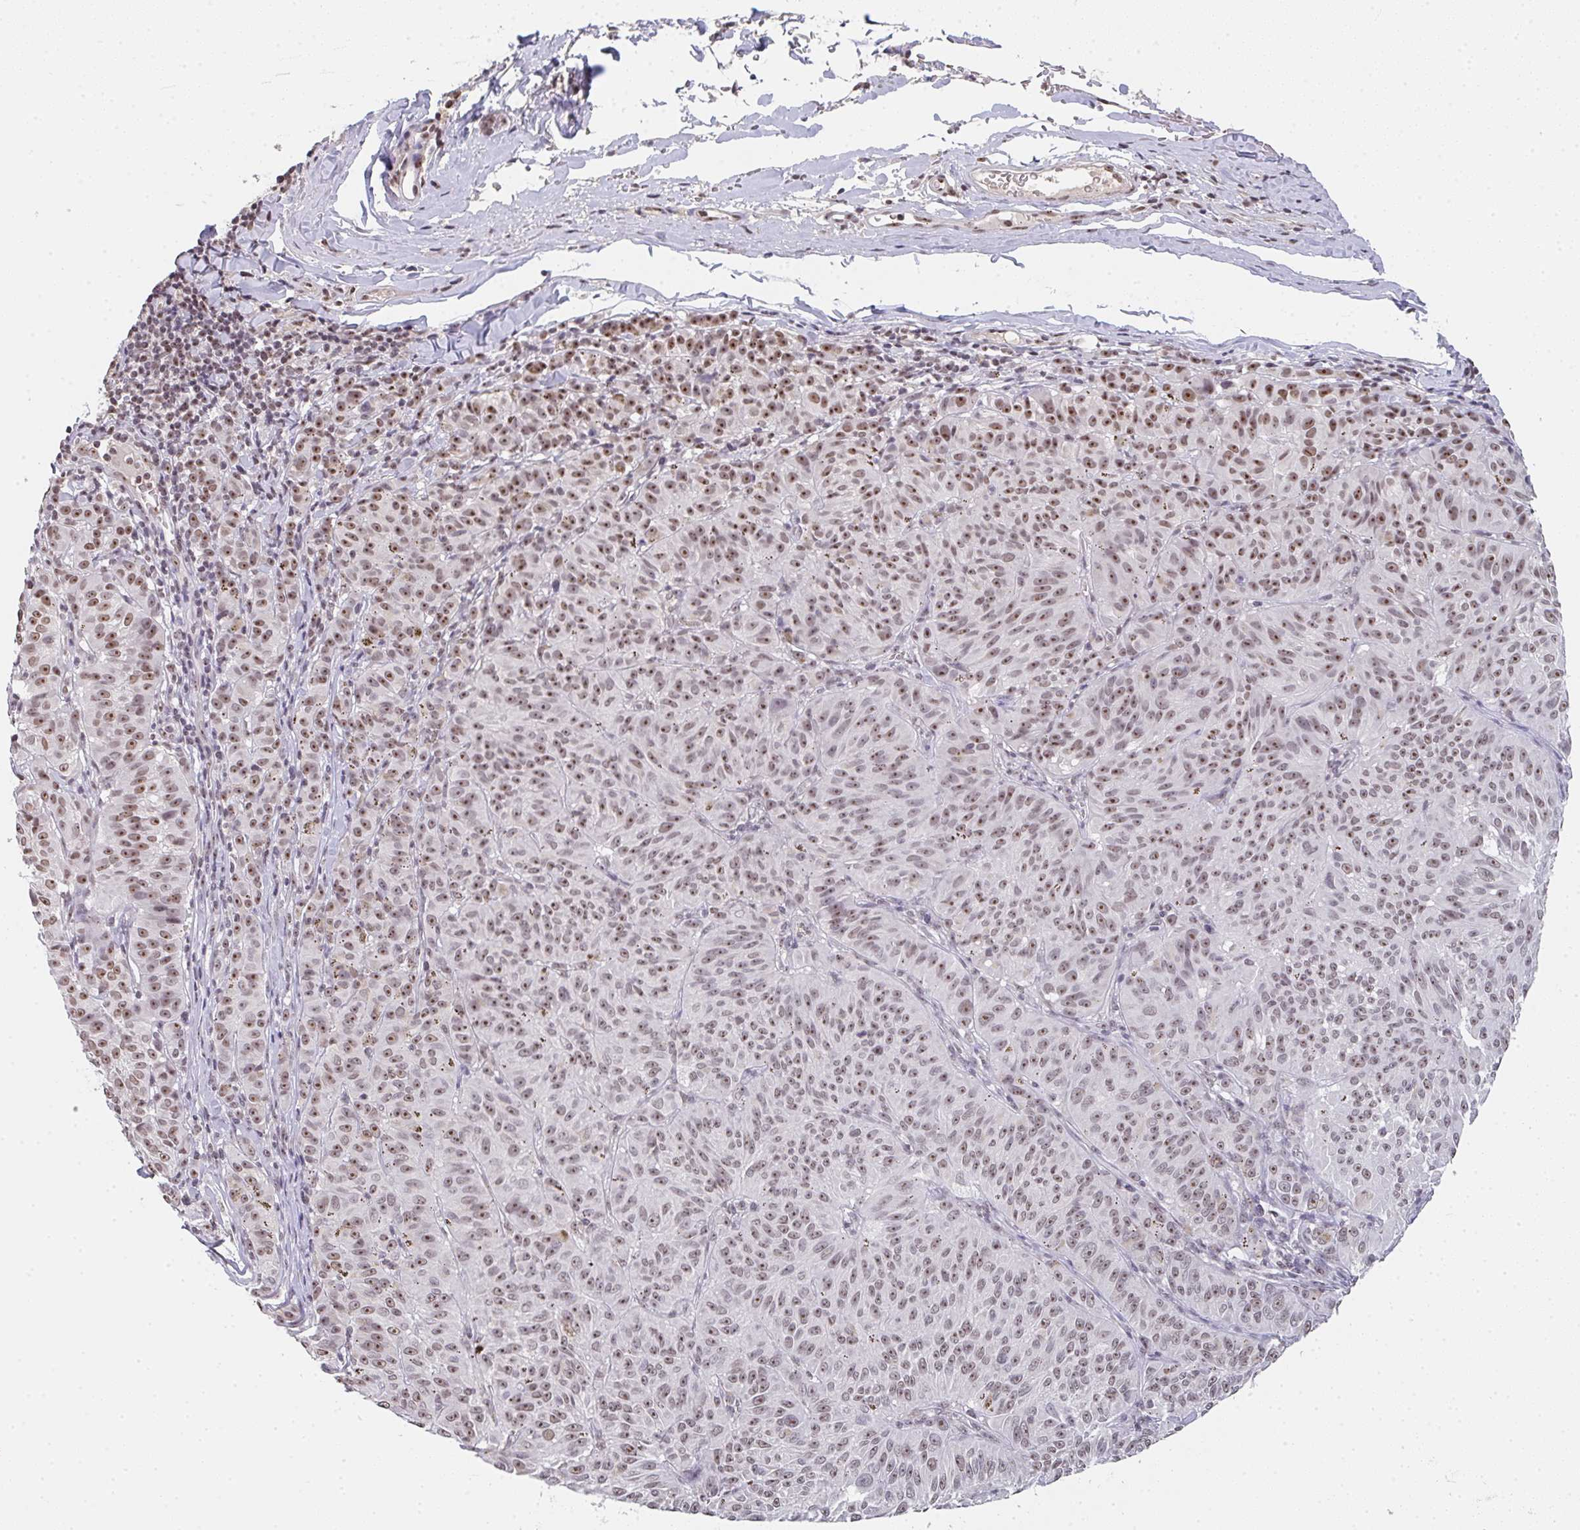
{"staining": {"intensity": "moderate", "quantity": ">75%", "location": "nuclear"}, "tissue": "melanoma", "cell_type": "Tumor cells", "image_type": "cancer", "snomed": [{"axis": "morphology", "description": "Malignant melanoma, NOS"}, {"axis": "topography", "description": "Skin"}], "caption": "Moderate nuclear positivity for a protein is identified in approximately >75% of tumor cells of melanoma using IHC.", "gene": "DKC1", "patient": {"sex": "female", "age": 72}}